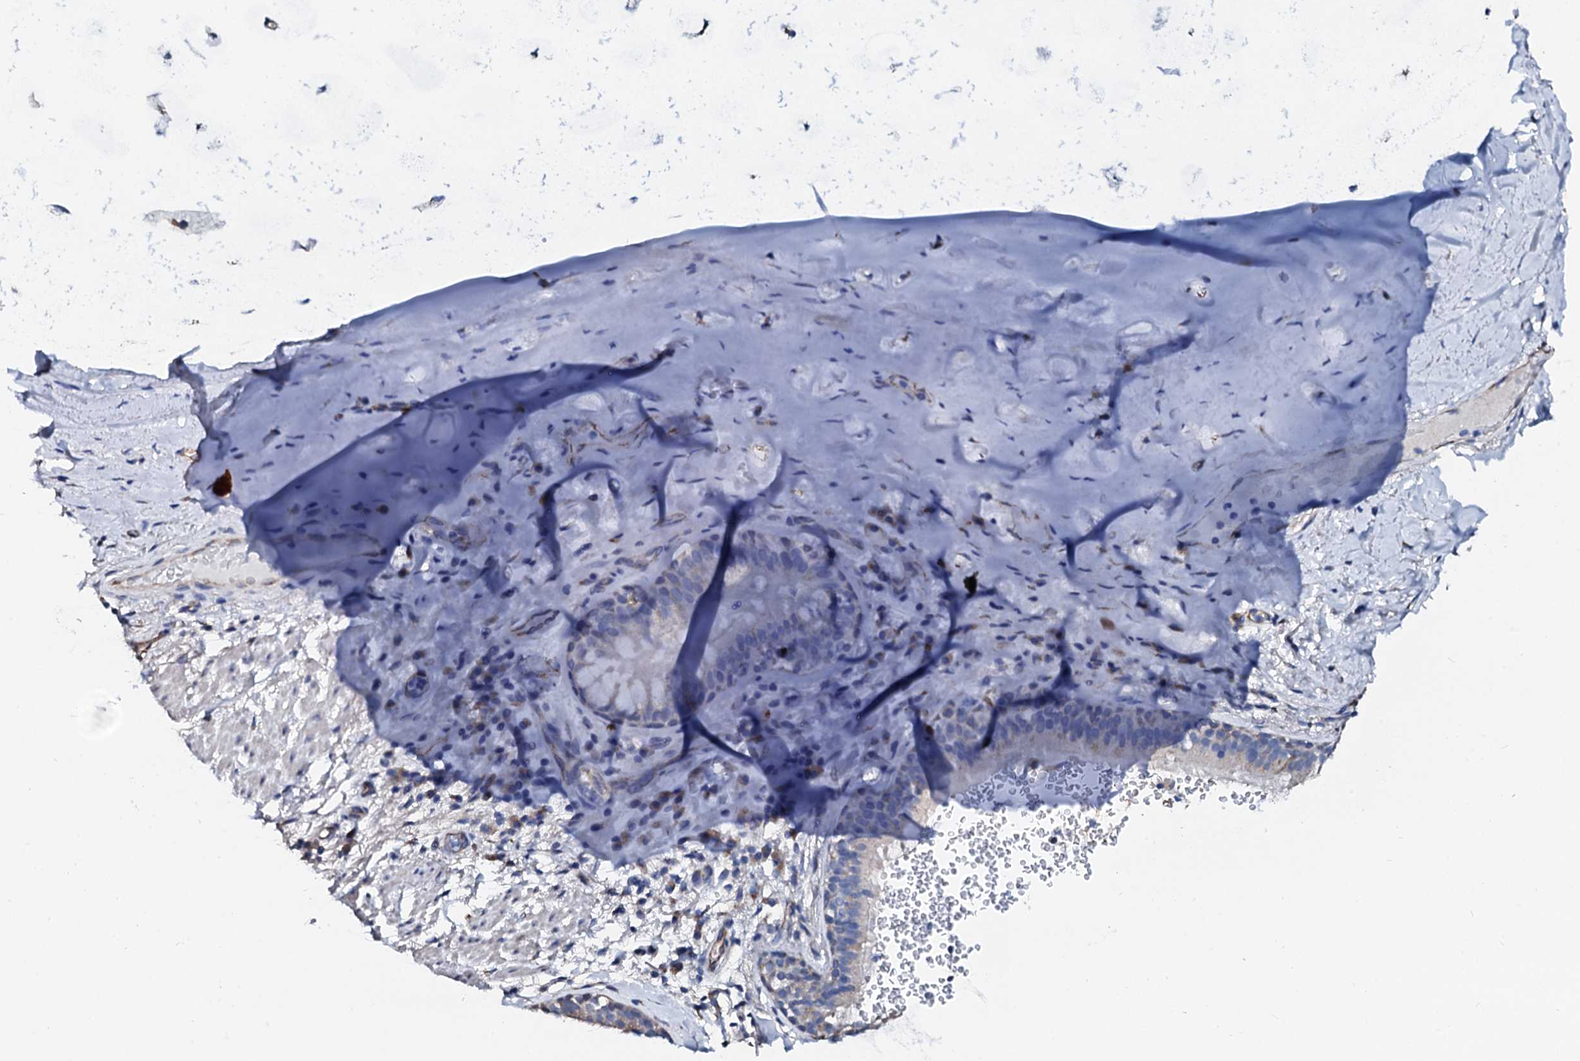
{"staining": {"intensity": "negative", "quantity": "none", "location": "none"}, "tissue": "adipose tissue", "cell_type": "Adipocytes", "image_type": "normal", "snomed": [{"axis": "morphology", "description": "Normal tissue, NOS"}, {"axis": "topography", "description": "Lymph node"}, {"axis": "topography", "description": "Cartilage tissue"}, {"axis": "topography", "description": "Bronchus"}], "caption": "Adipocytes are negative for protein expression in benign human adipose tissue. (Immunohistochemistry (ihc), brightfield microscopy, high magnification).", "gene": "AKAP3", "patient": {"sex": "male", "age": 63}}